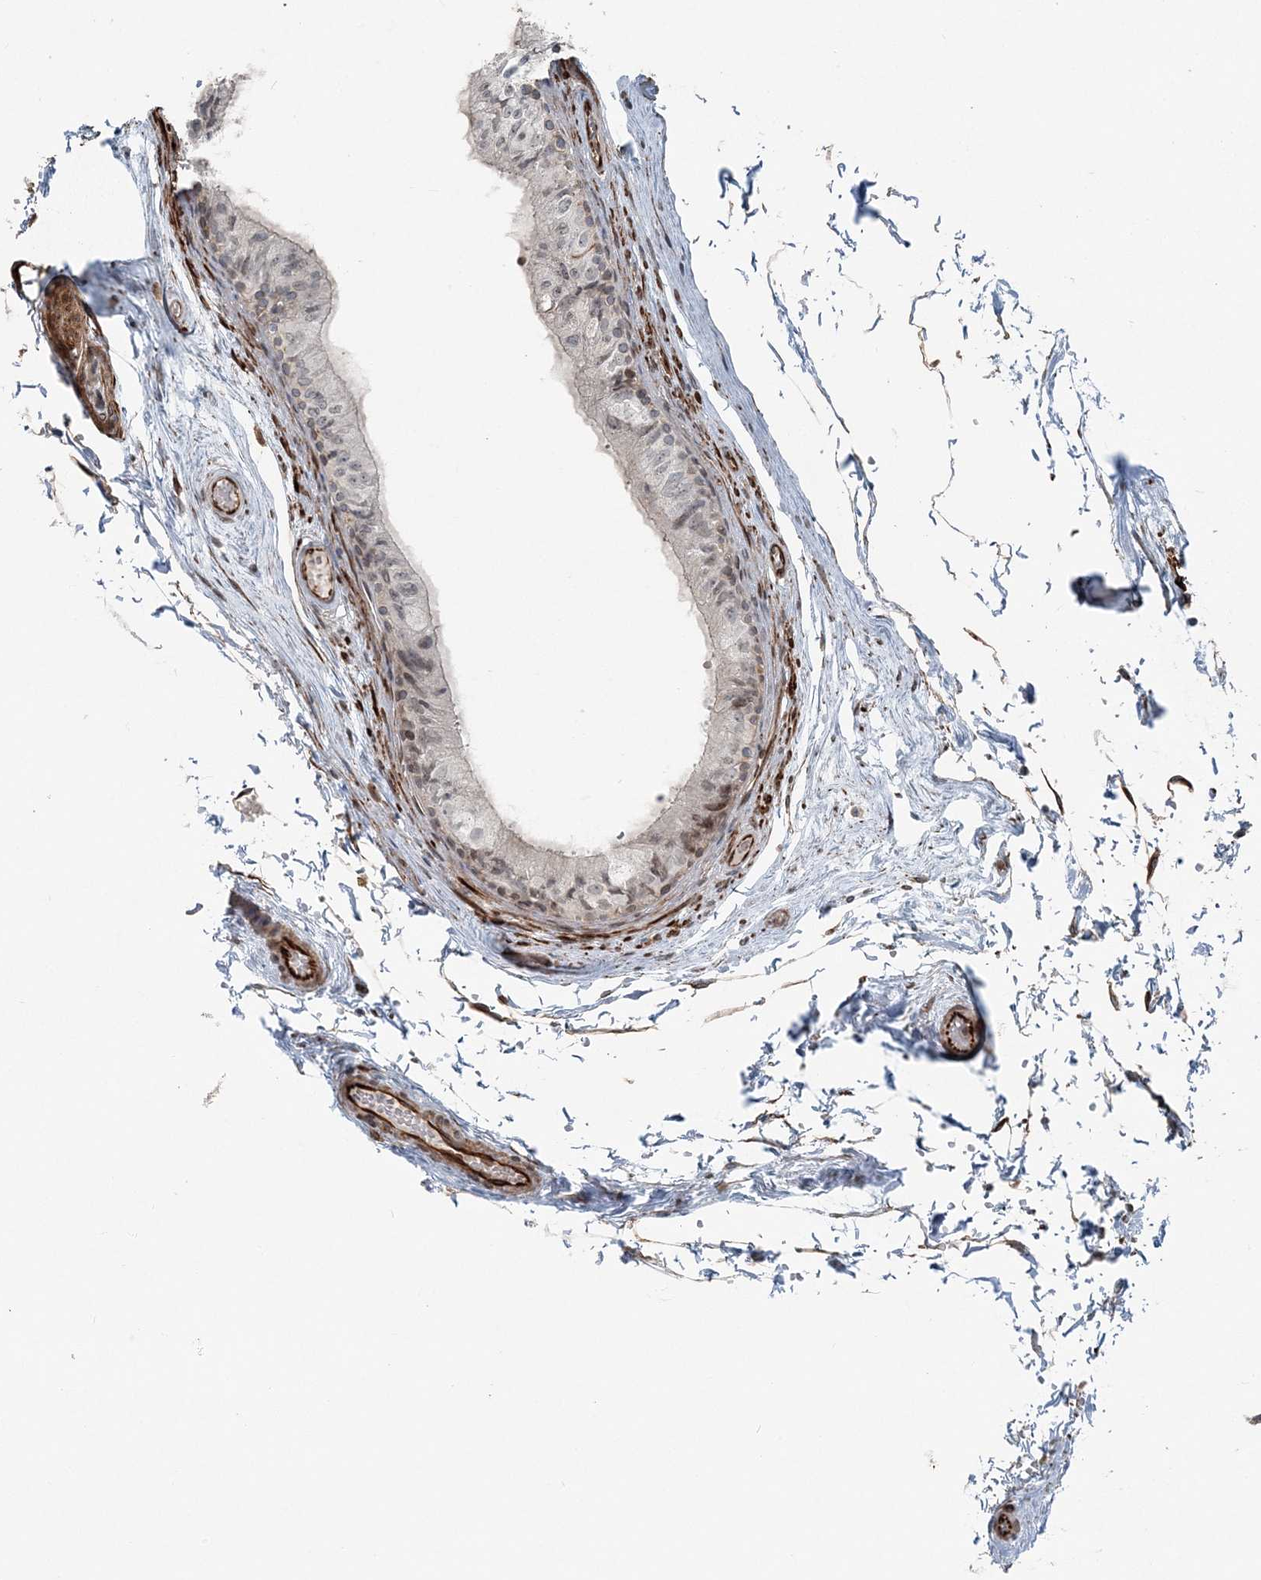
{"staining": {"intensity": "negative", "quantity": "none", "location": "none"}, "tissue": "epididymis", "cell_type": "Glandular cells", "image_type": "normal", "snomed": [{"axis": "morphology", "description": "Normal tissue, NOS"}, {"axis": "topography", "description": "Epididymis"}], "caption": "The immunohistochemistry image has no significant positivity in glandular cells of epididymis.", "gene": "FBXL17", "patient": {"sex": "male", "age": 79}}